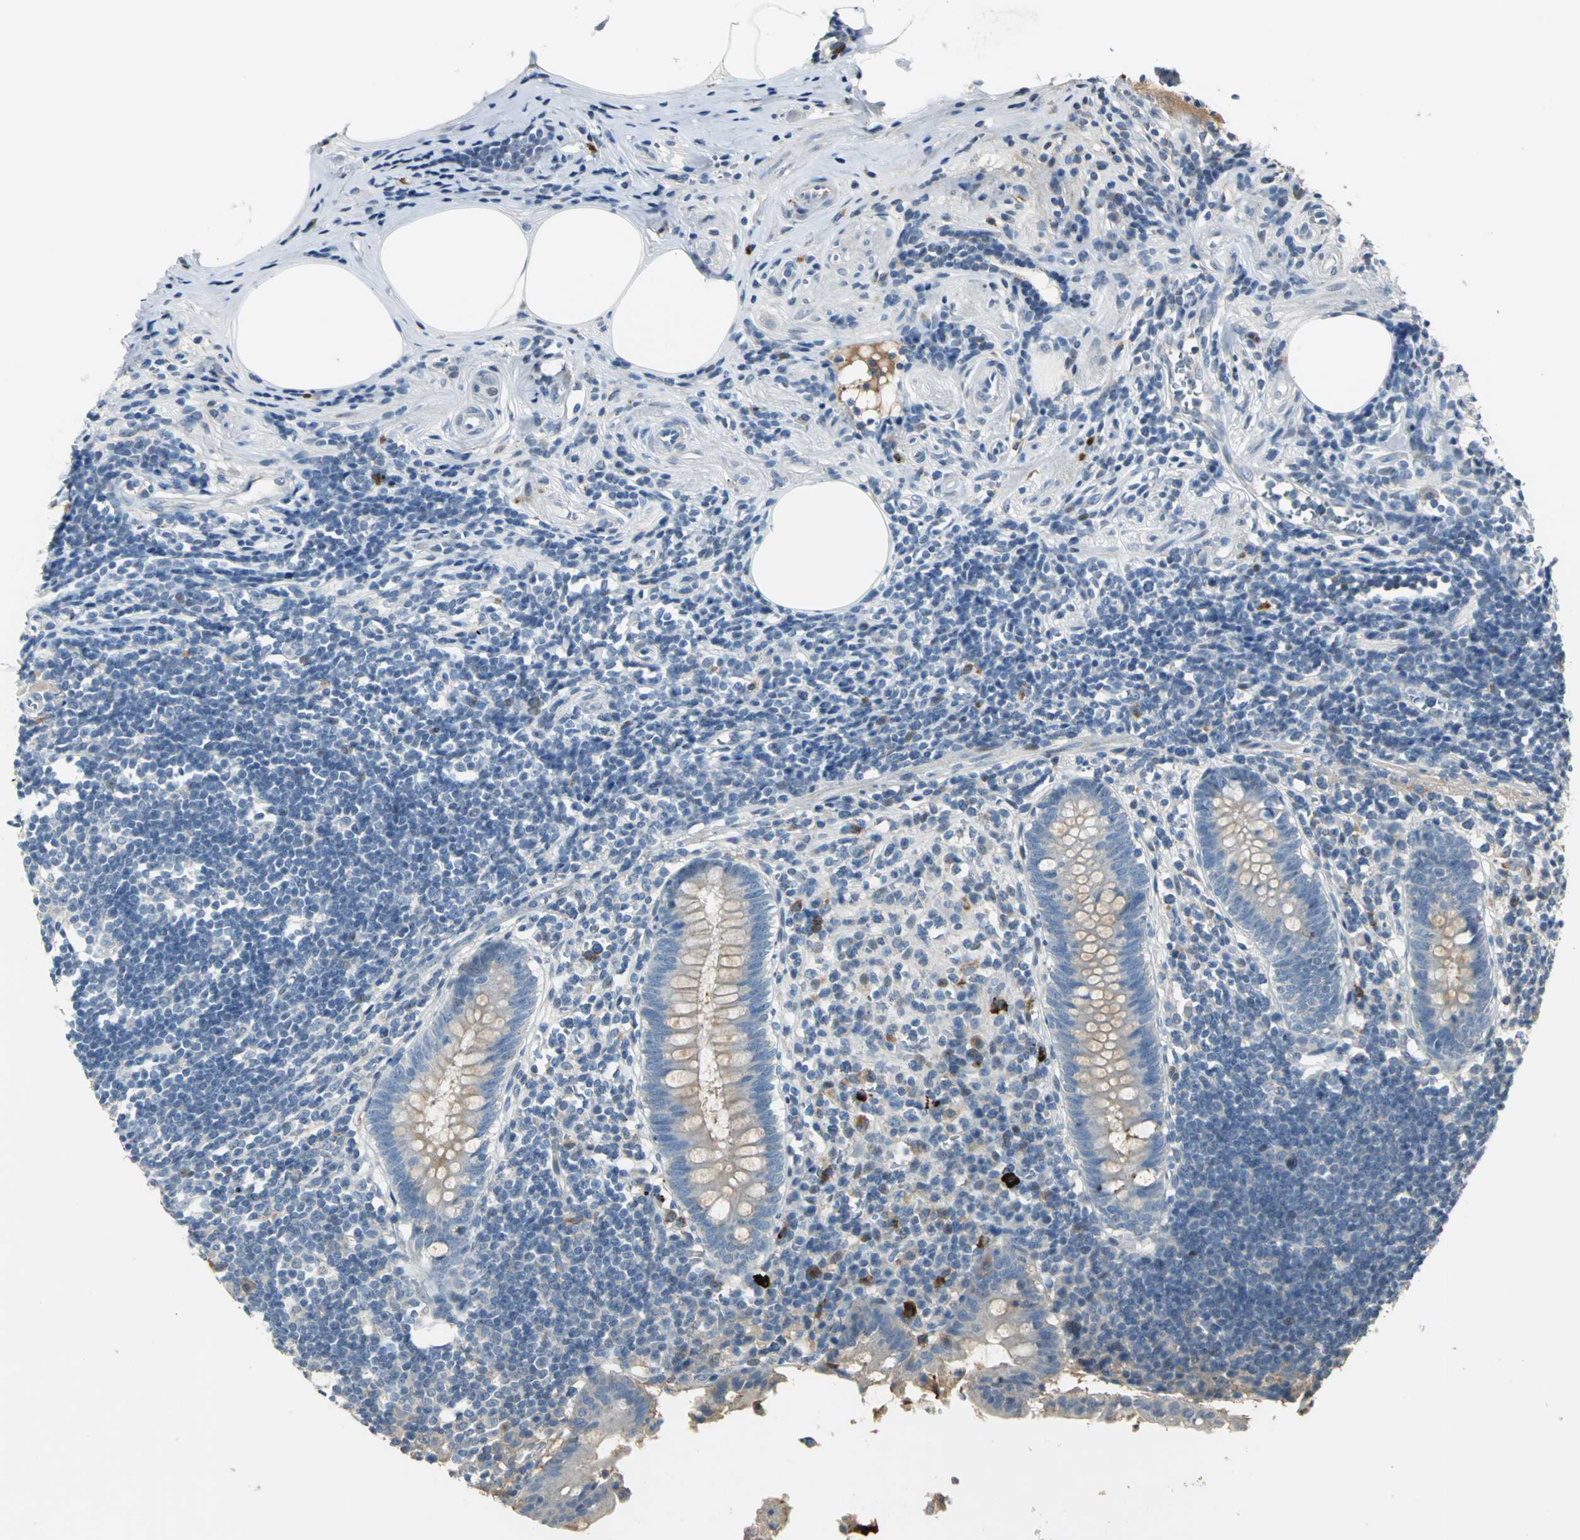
{"staining": {"intensity": "weak", "quantity": "25%-75%", "location": "cytoplasmic/membranous"}, "tissue": "appendix", "cell_type": "Glandular cells", "image_type": "normal", "snomed": [{"axis": "morphology", "description": "Normal tissue, NOS"}, {"axis": "topography", "description": "Appendix"}], "caption": "IHC micrograph of unremarkable appendix stained for a protein (brown), which demonstrates low levels of weak cytoplasmic/membranous positivity in about 25%-75% of glandular cells.", "gene": "PROC", "patient": {"sex": "female", "age": 50}}